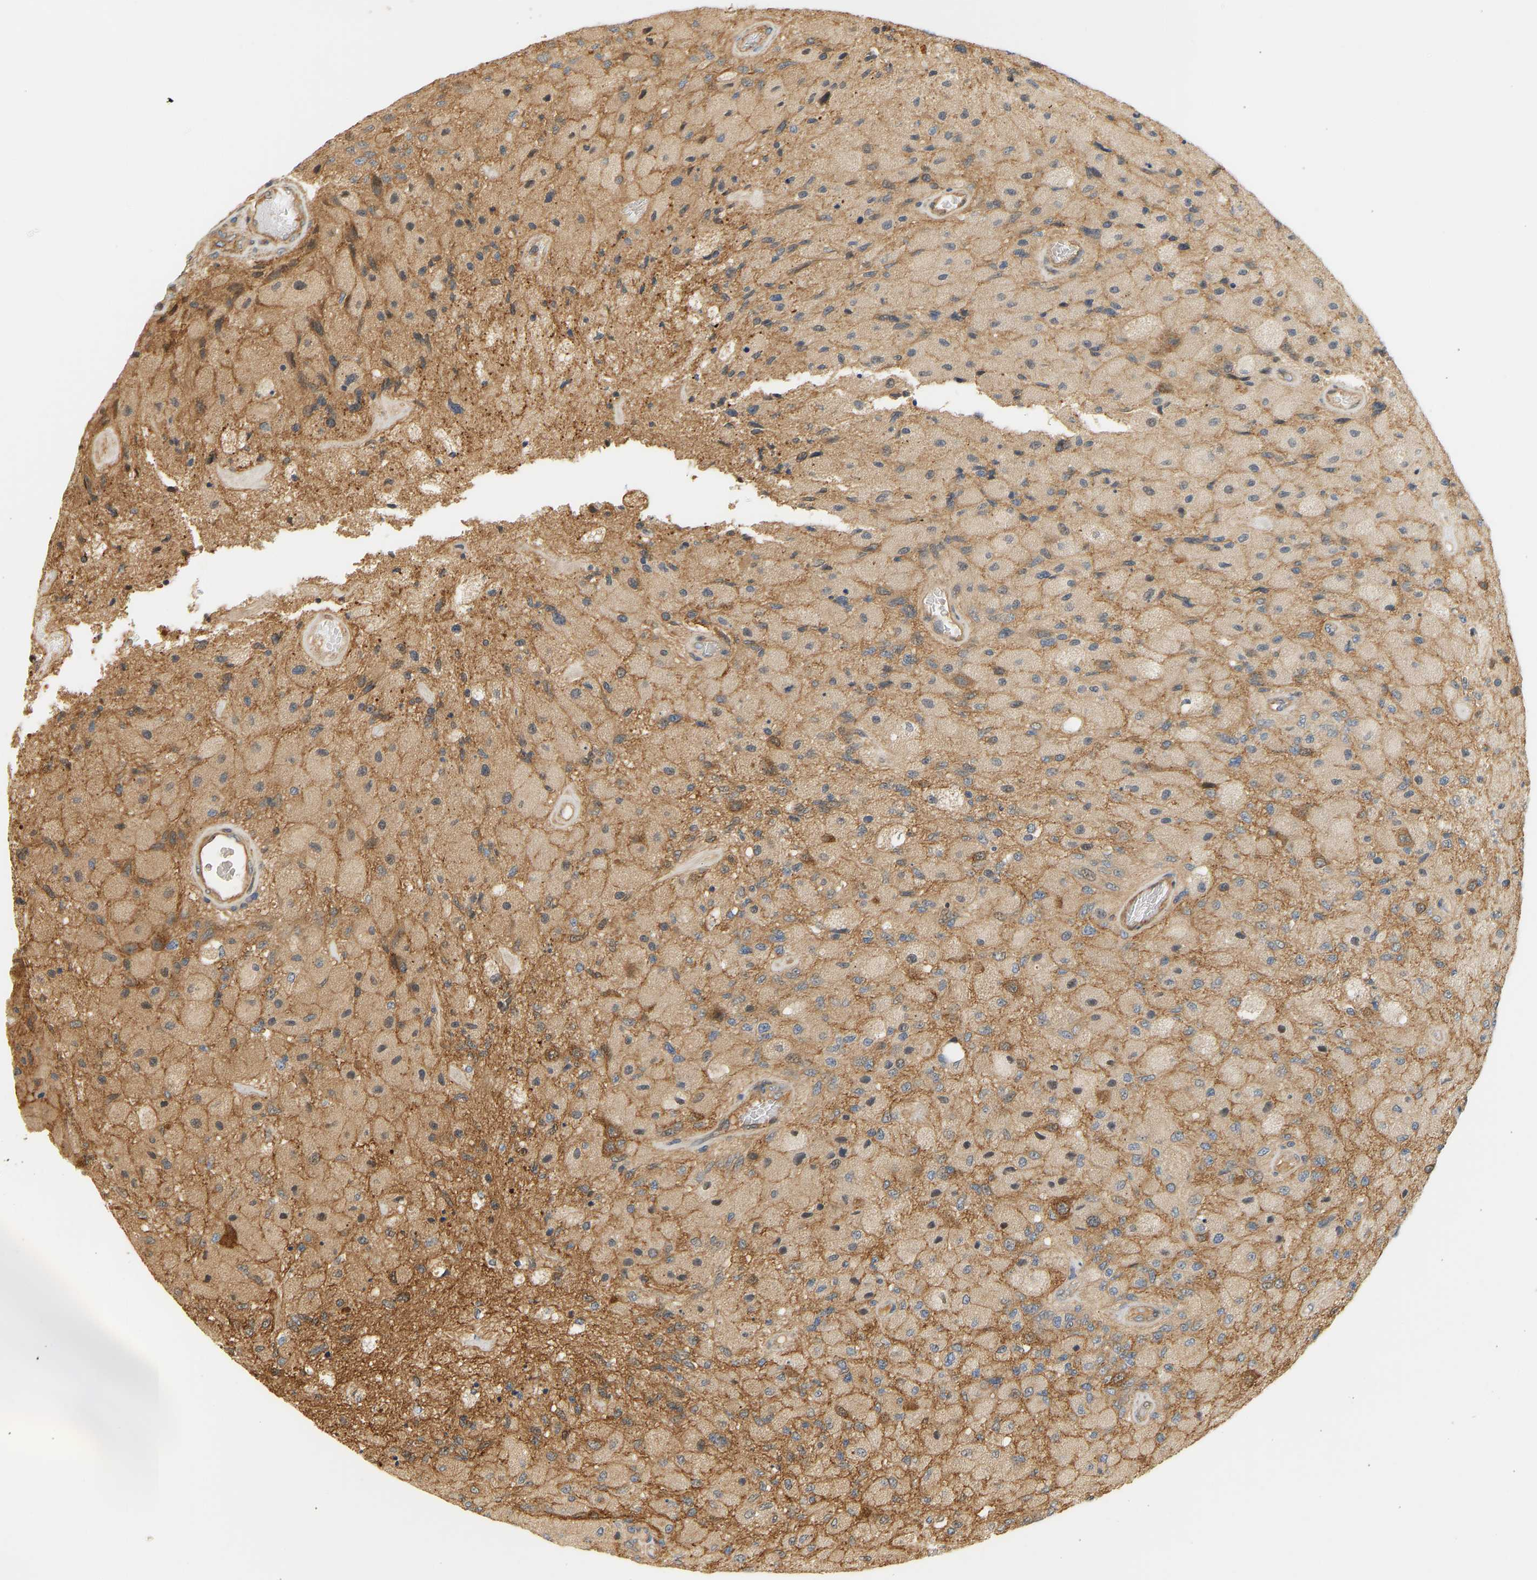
{"staining": {"intensity": "negative", "quantity": "none", "location": "none"}, "tissue": "glioma", "cell_type": "Tumor cells", "image_type": "cancer", "snomed": [{"axis": "morphology", "description": "Normal tissue, NOS"}, {"axis": "morphology", "description": "Glioma, malignant, High grade"}, {"axis": "topography", "description": "Cerebral cortex"}], "caption": "Human glioma stained for a protein using IHC shows no expression in tumor cells.", "gene": "CEP57", "patient": {"sex": "male", "age": 77}}